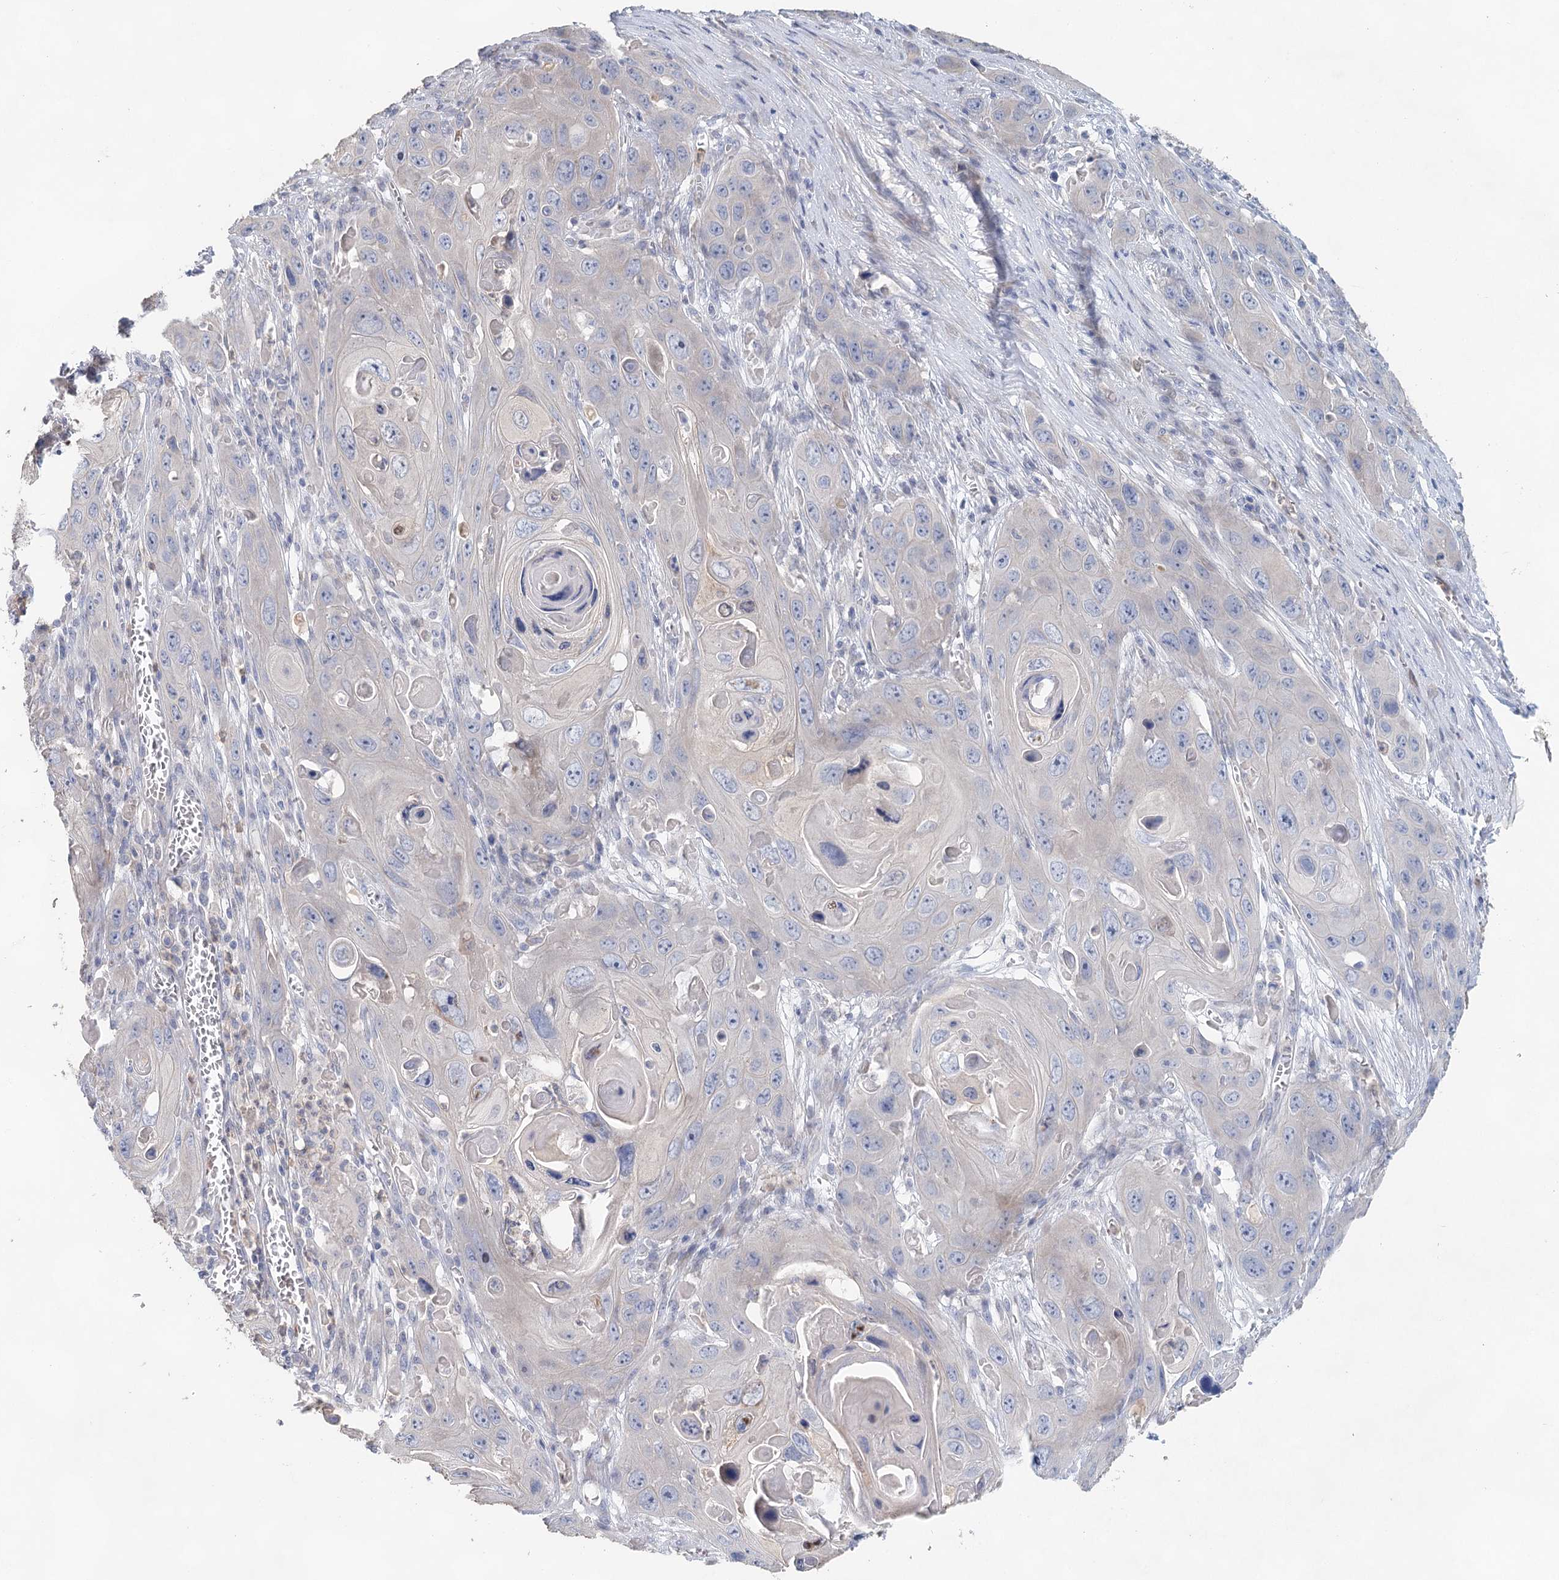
{"staining": {"intensity": "negative", "quantity": "none", "location": "none"}, "tissue": "skin cancer", "cell_type": "Tumor cells", "image_type": "cancer", "snomed": [{"axis": "morphology", "description": "Squamous cell carcinoma, NOS"}, {"axis": "topography", "description": "Skin"}], "caption": "Skin cancer (squamous cell carcinoma) was stained to show a protein in brown. There is no significant expression in tumor cells.", "gene": "MYL6B", "patient": {"sex": "male", "age": 55}}